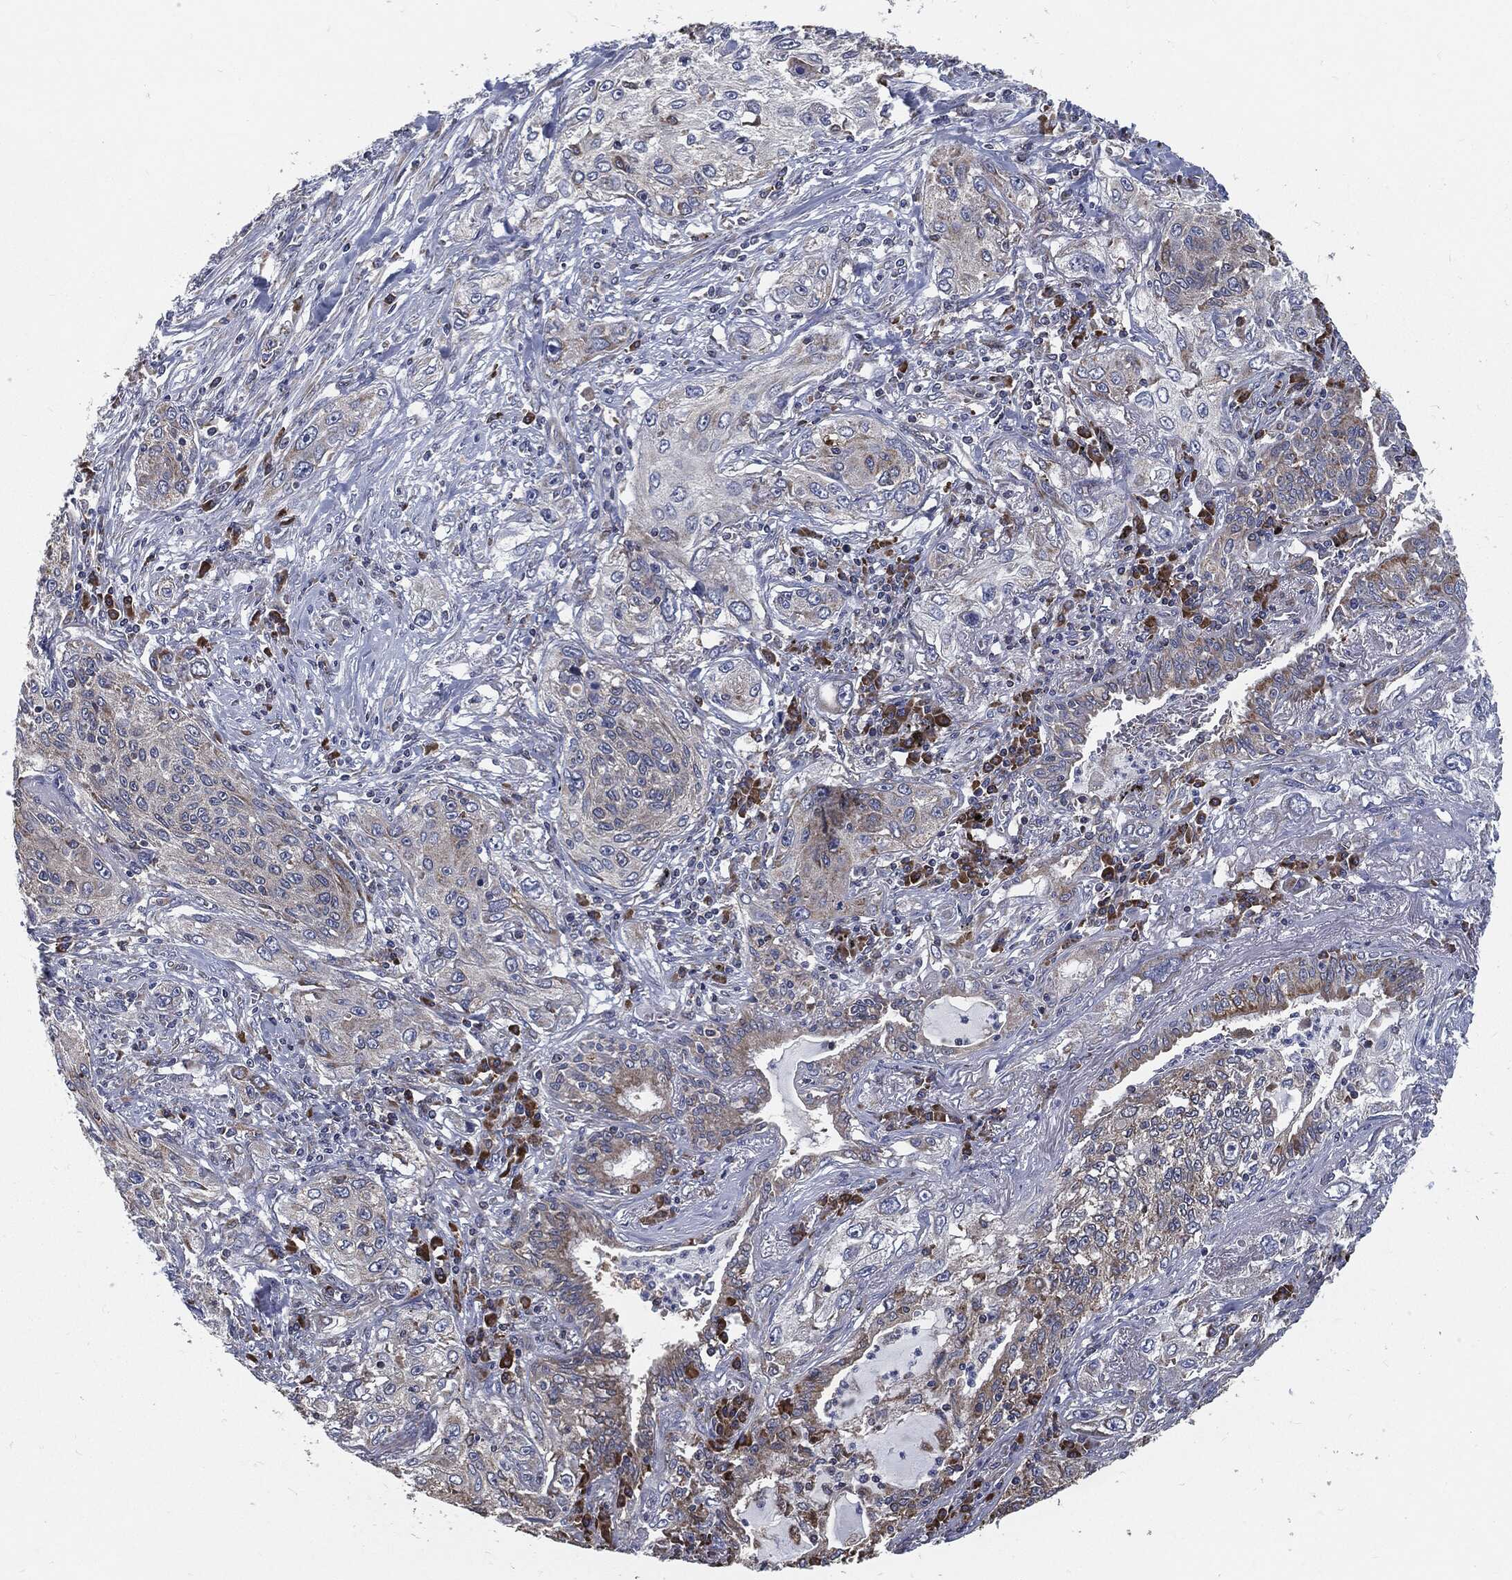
{"staining": {"intensity": "weak", "quantity": "<25%", "location": "cytoplasmic/membranous"}, "tissue": "lung cancer", "cell_type": "Tumor cells", "image_type": "cancer", "snomed": [{"axis": "morphology", "description": "Squamous cell carcinoma, NOS"}, {"axis": "topography", "description": "Lung"}], "caption": "Lung cancer (squamous cell carcinoma) was stained to show a protein in brown. There is no significant expression in tumor cells.", "gene": "PRDX4", "patient": {"sex": "female", "age": 69}}